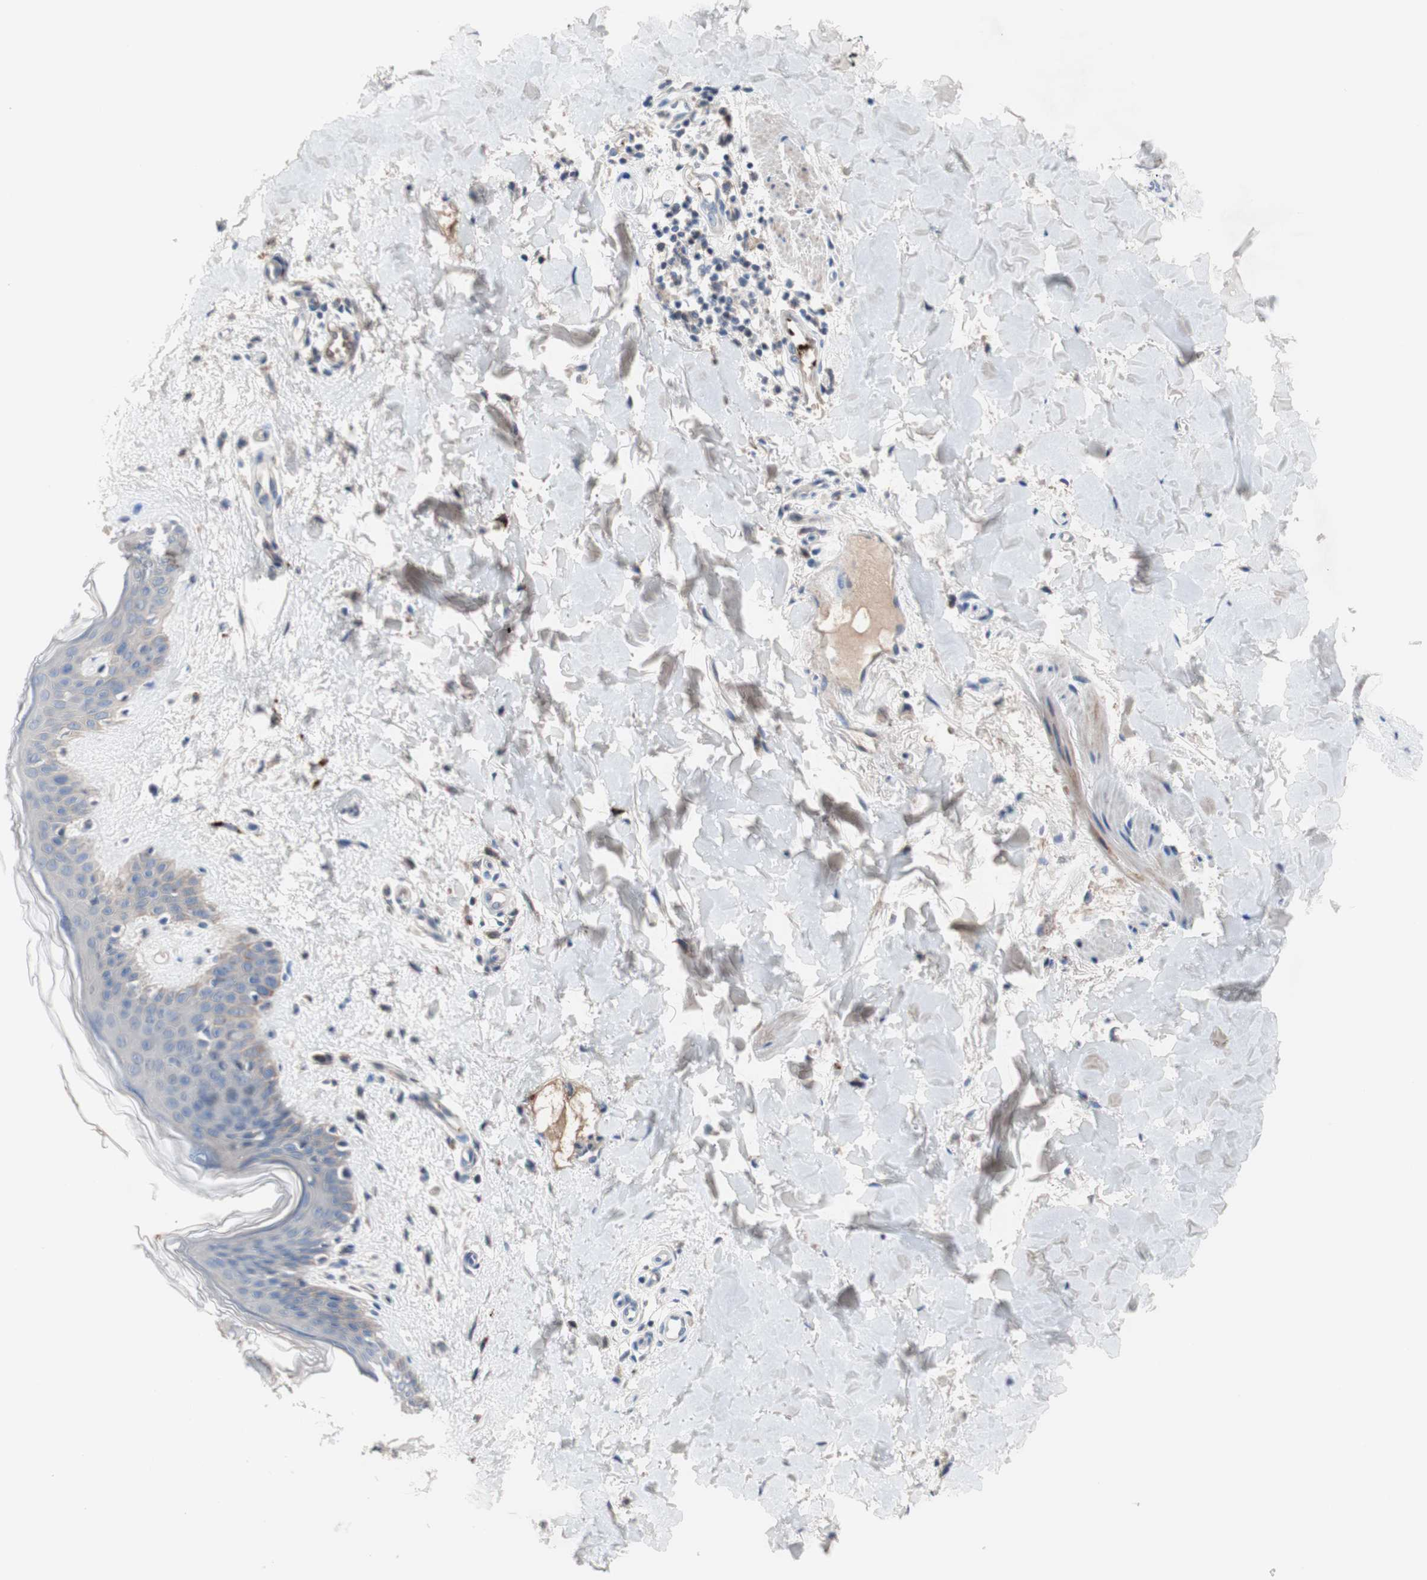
{"staining": {"intensity": "negative", "quantity": "none", "location": "none"}, "tissue": "skin", "cell_type": "Fibroblasts", "image_type": "normal", "snomed": [{"axis": "morphology", "description": "Normal tissue, NOS"}, {"axis": "topography", "description": "Skin"}], "caption": "High power microscopy photomicrograph of an IHC photomicrograph of benign skin, revealing no significant expression in fibroblasts.", "gene": "CDON", "patient": {"sex": "female", "age": 41}}